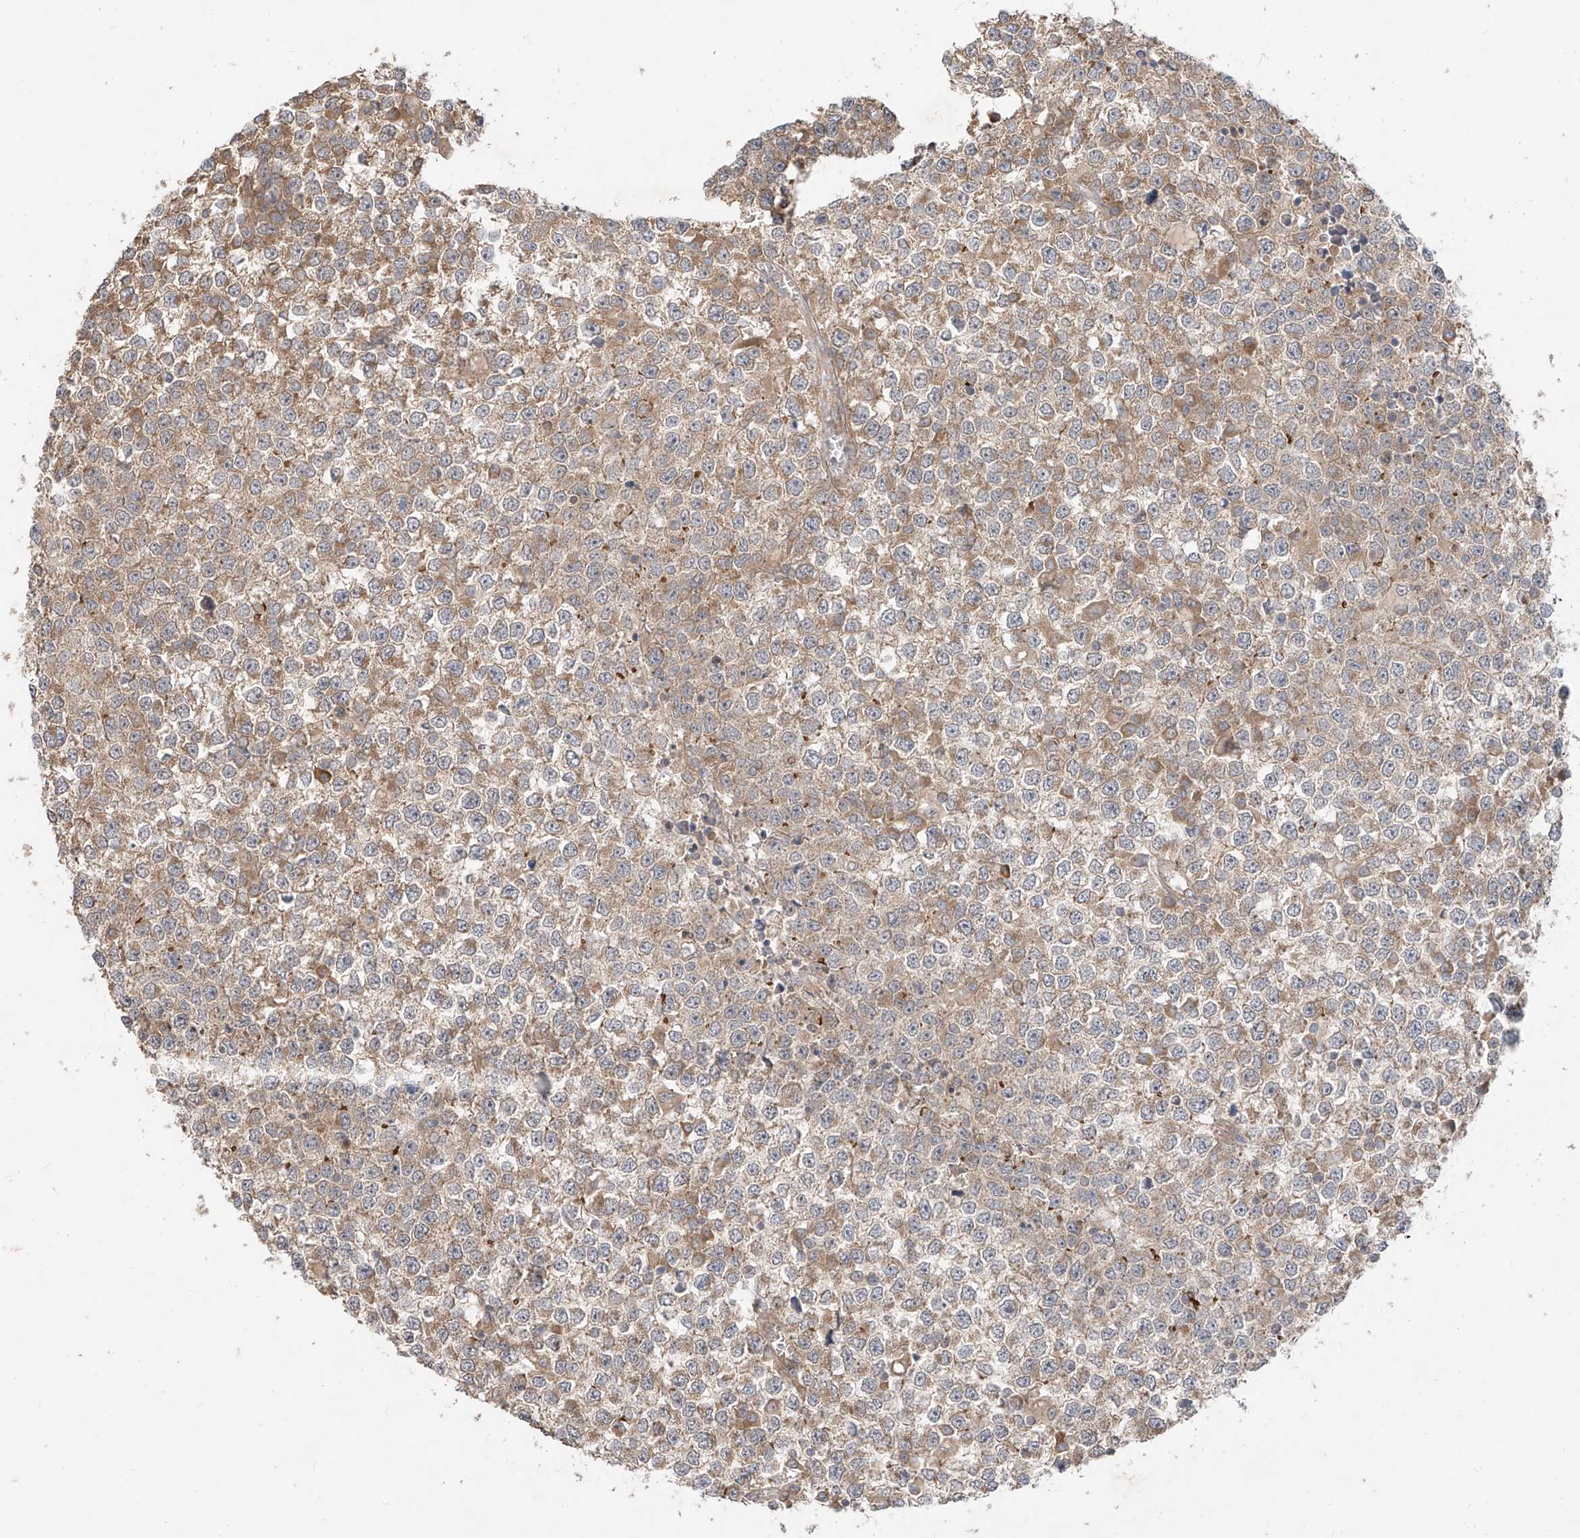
{"staining": {"intensity": "weak", "quantity": ">75%", "location": "cytoplasmic/membranous"}, "tissue": "testis cancer", "cell_type": "Tumor cells", "image_type": "cancer", "snomed": [{"axis": "morphology", "description": "Seminoma, NOS"}, {"axis": "topography", "description": "Testis"}], "caption": "Human testis cancer stained with a brown dye displays weak cytoplasmic/membranous positive staining in approximately >75% of tumor cells.", "gene": "MTUS2", "patient": {"sex": "male", "age": 65}}